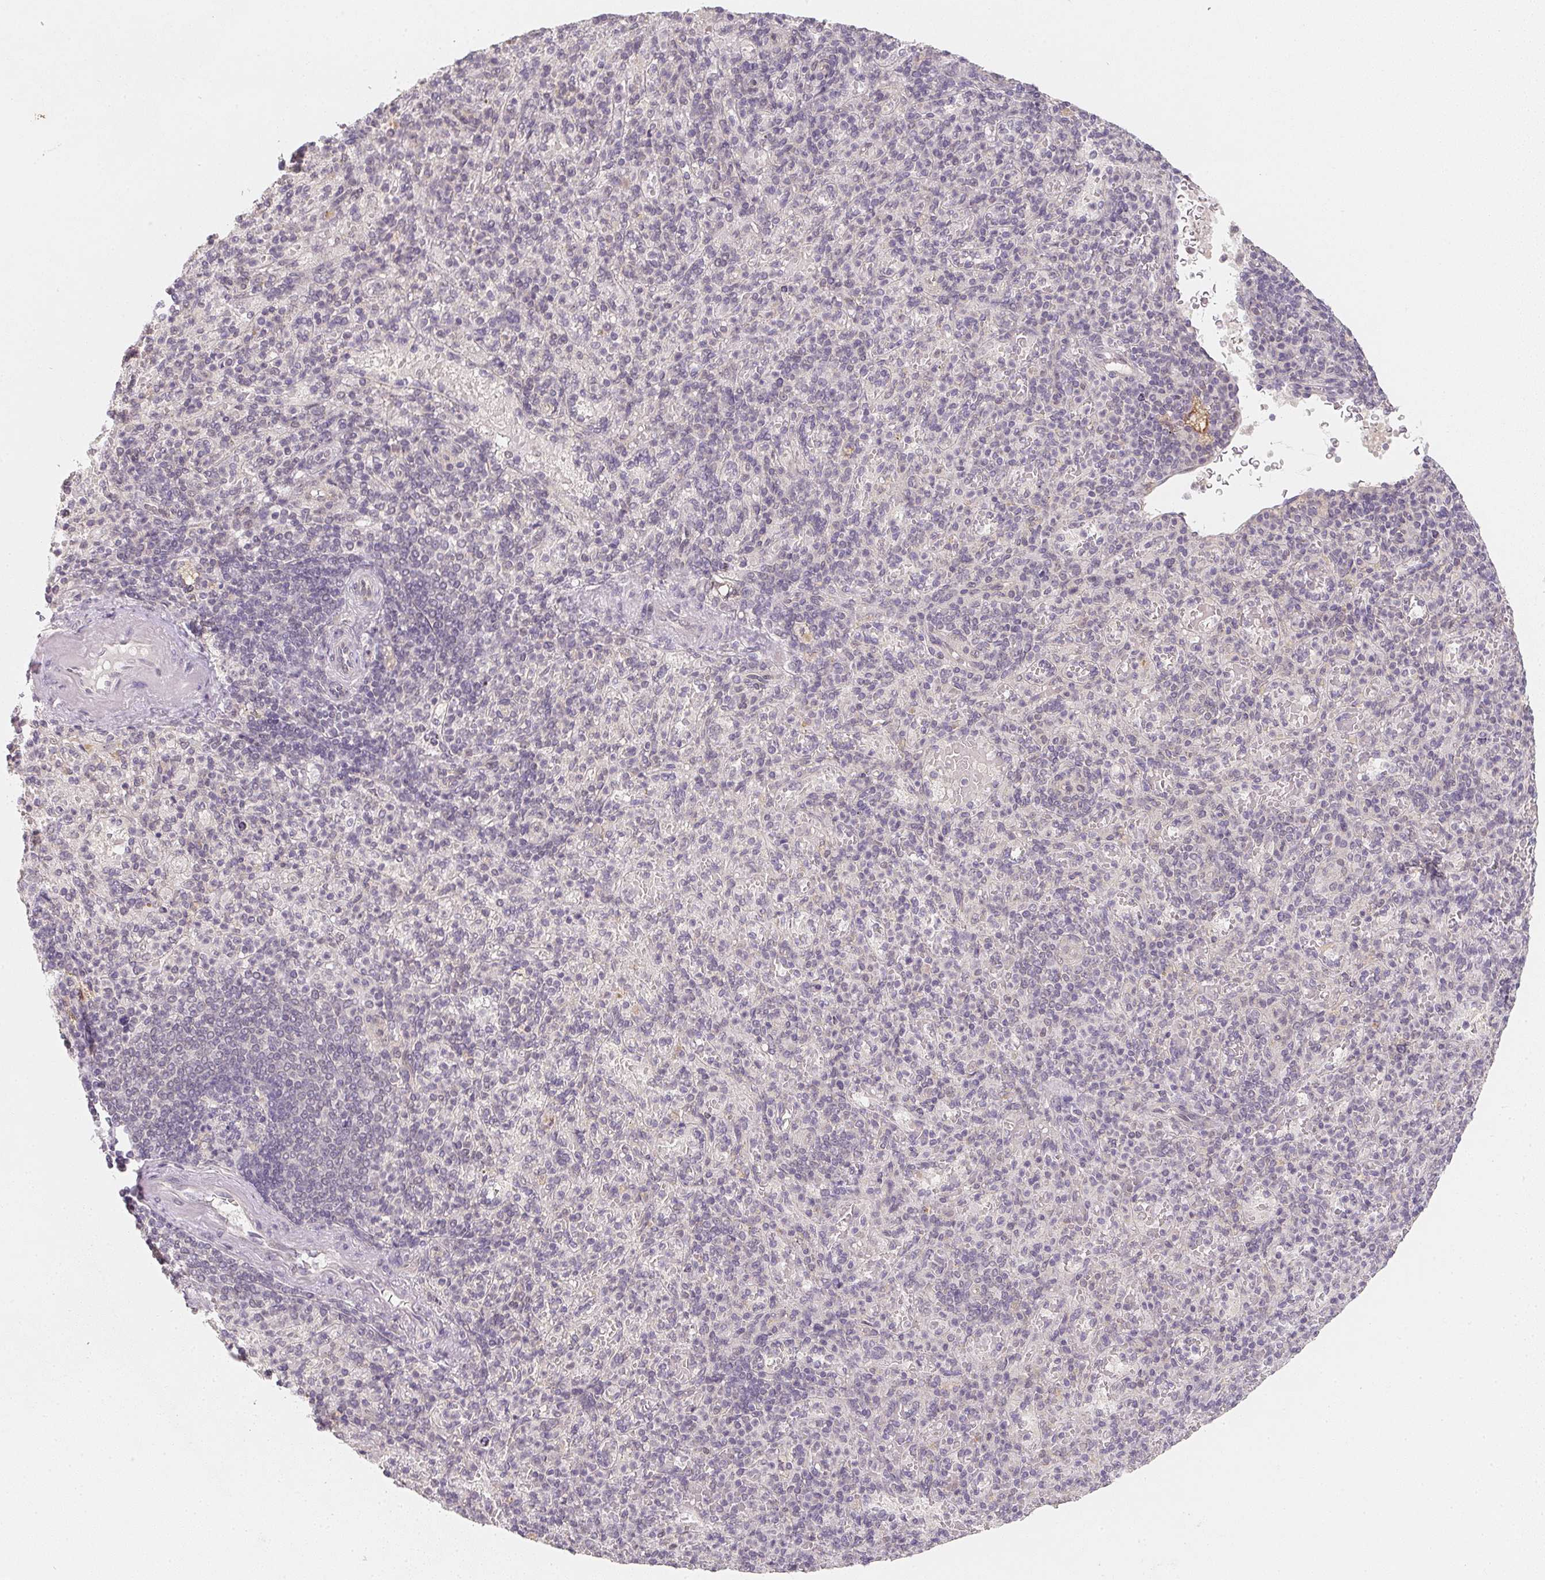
{"staining": {"intensity": "negative", "quantity": "none", "location": "none"}, "tissue": "spleen", "cell_type": "Cells in red pulp", "image_type": "normal", "snomed": [{"axis": "morphology", "description": "Normal tissue, NOS"}, {"axis": "topography", "description": "Spleen"}], "caption": "DAB immunohistochemical staining of normal human spleen shows no significant positivity in cells in red pulp.", "gene": "SOAT1", "patient": {"sex": "female", "age": 74}}